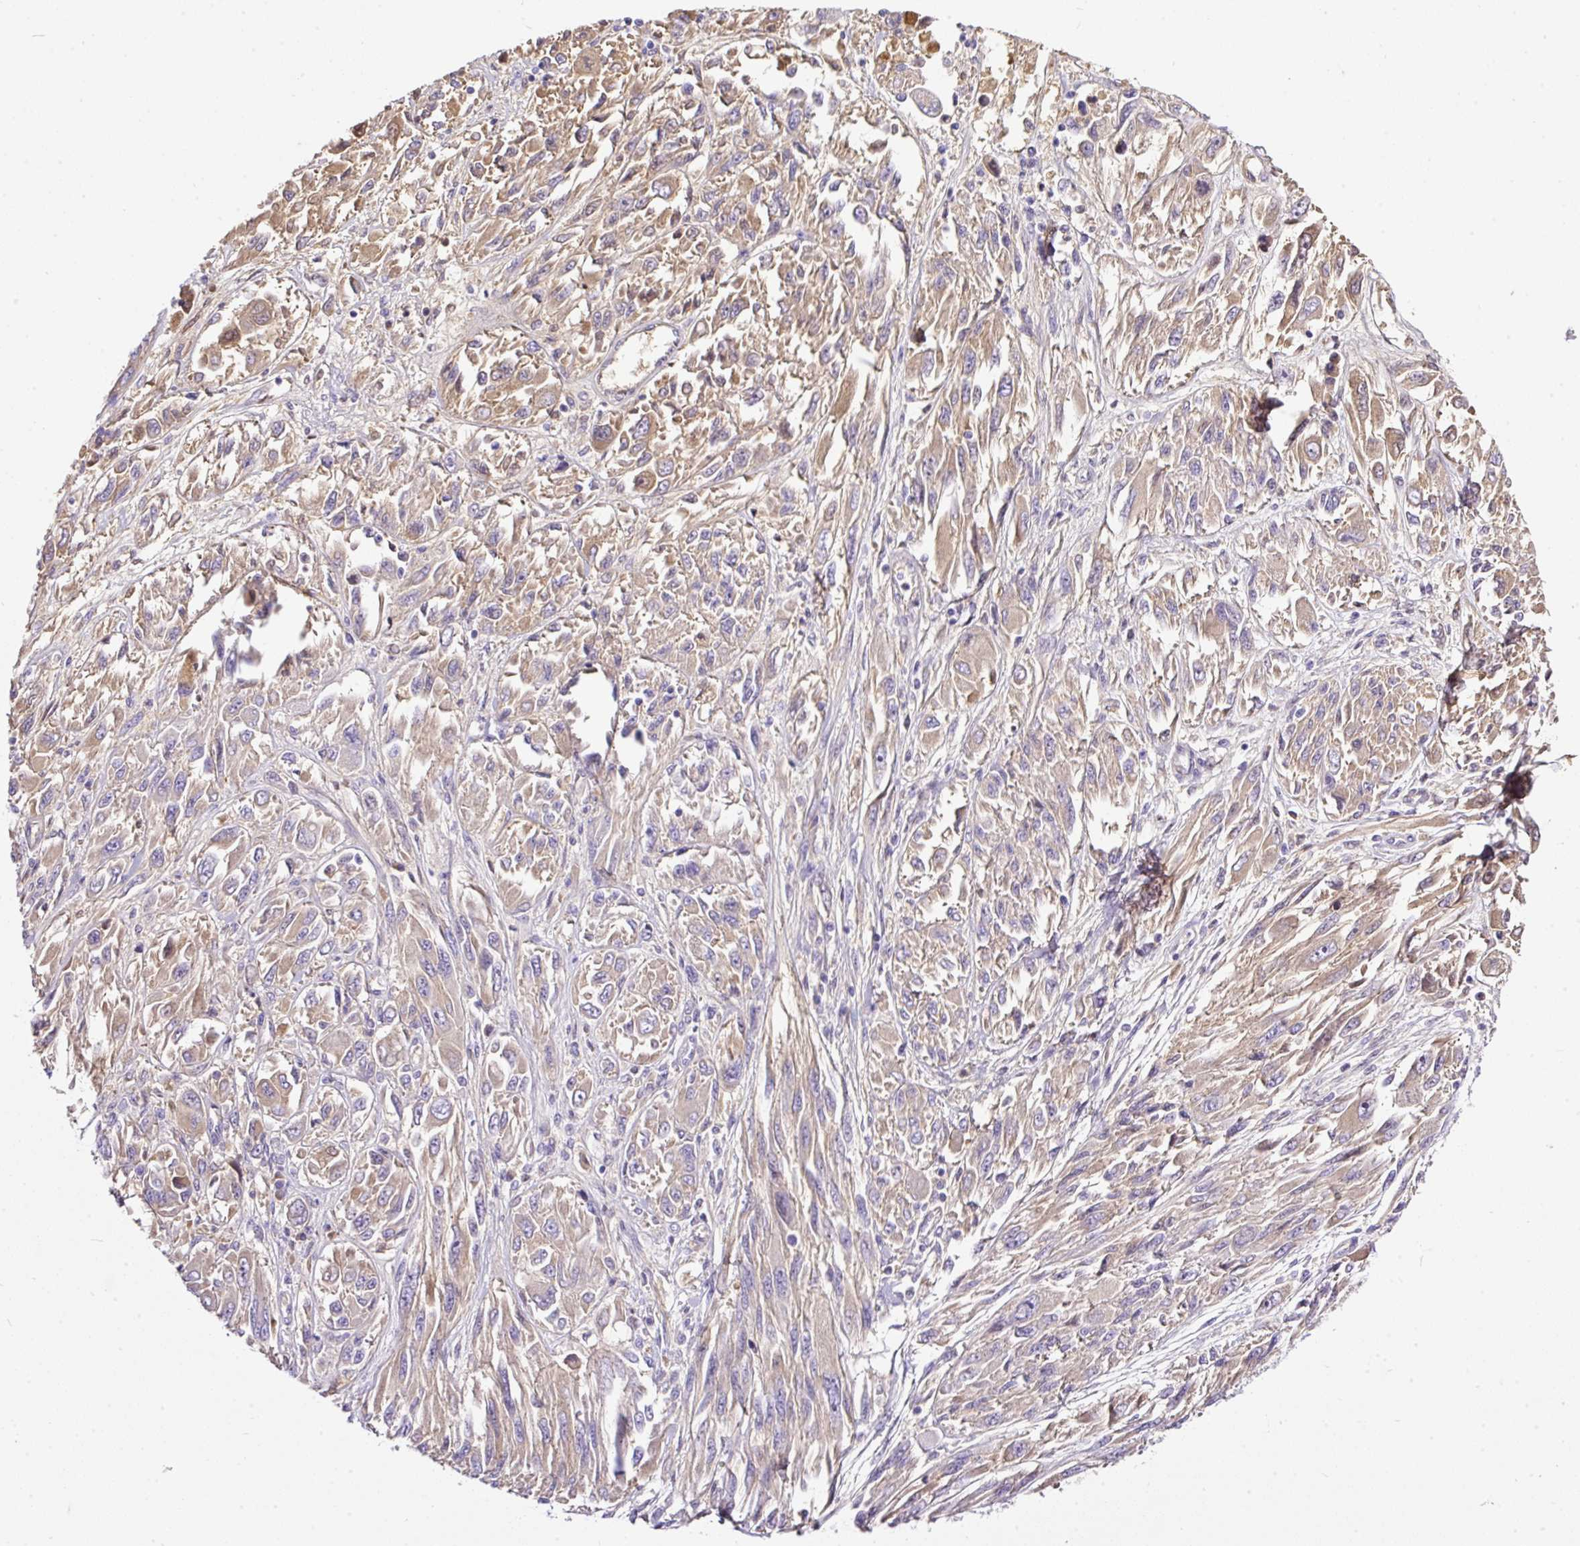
{"staining": {"intensity": "weak", "quantity": "25%-75%", "location": "cytoplasmic/membranous"}, "tissue": "melanoma", "cell_type": "Tumor cells", "image_type": "cancer", "snomed": [{"axis": "morphology", "description": "Malignant melanoma, NOS"}, {"axis": "topography", "description": "Skin"}], "caption": "Immunohistochemical staining of human malignant melanoma reveals weak cytoplasmic/membranous protein positivity in approximately 25%-75% of tumor cells.", "gene": "CLEC3B", "patient": {"sex": "female", "age": 91}}